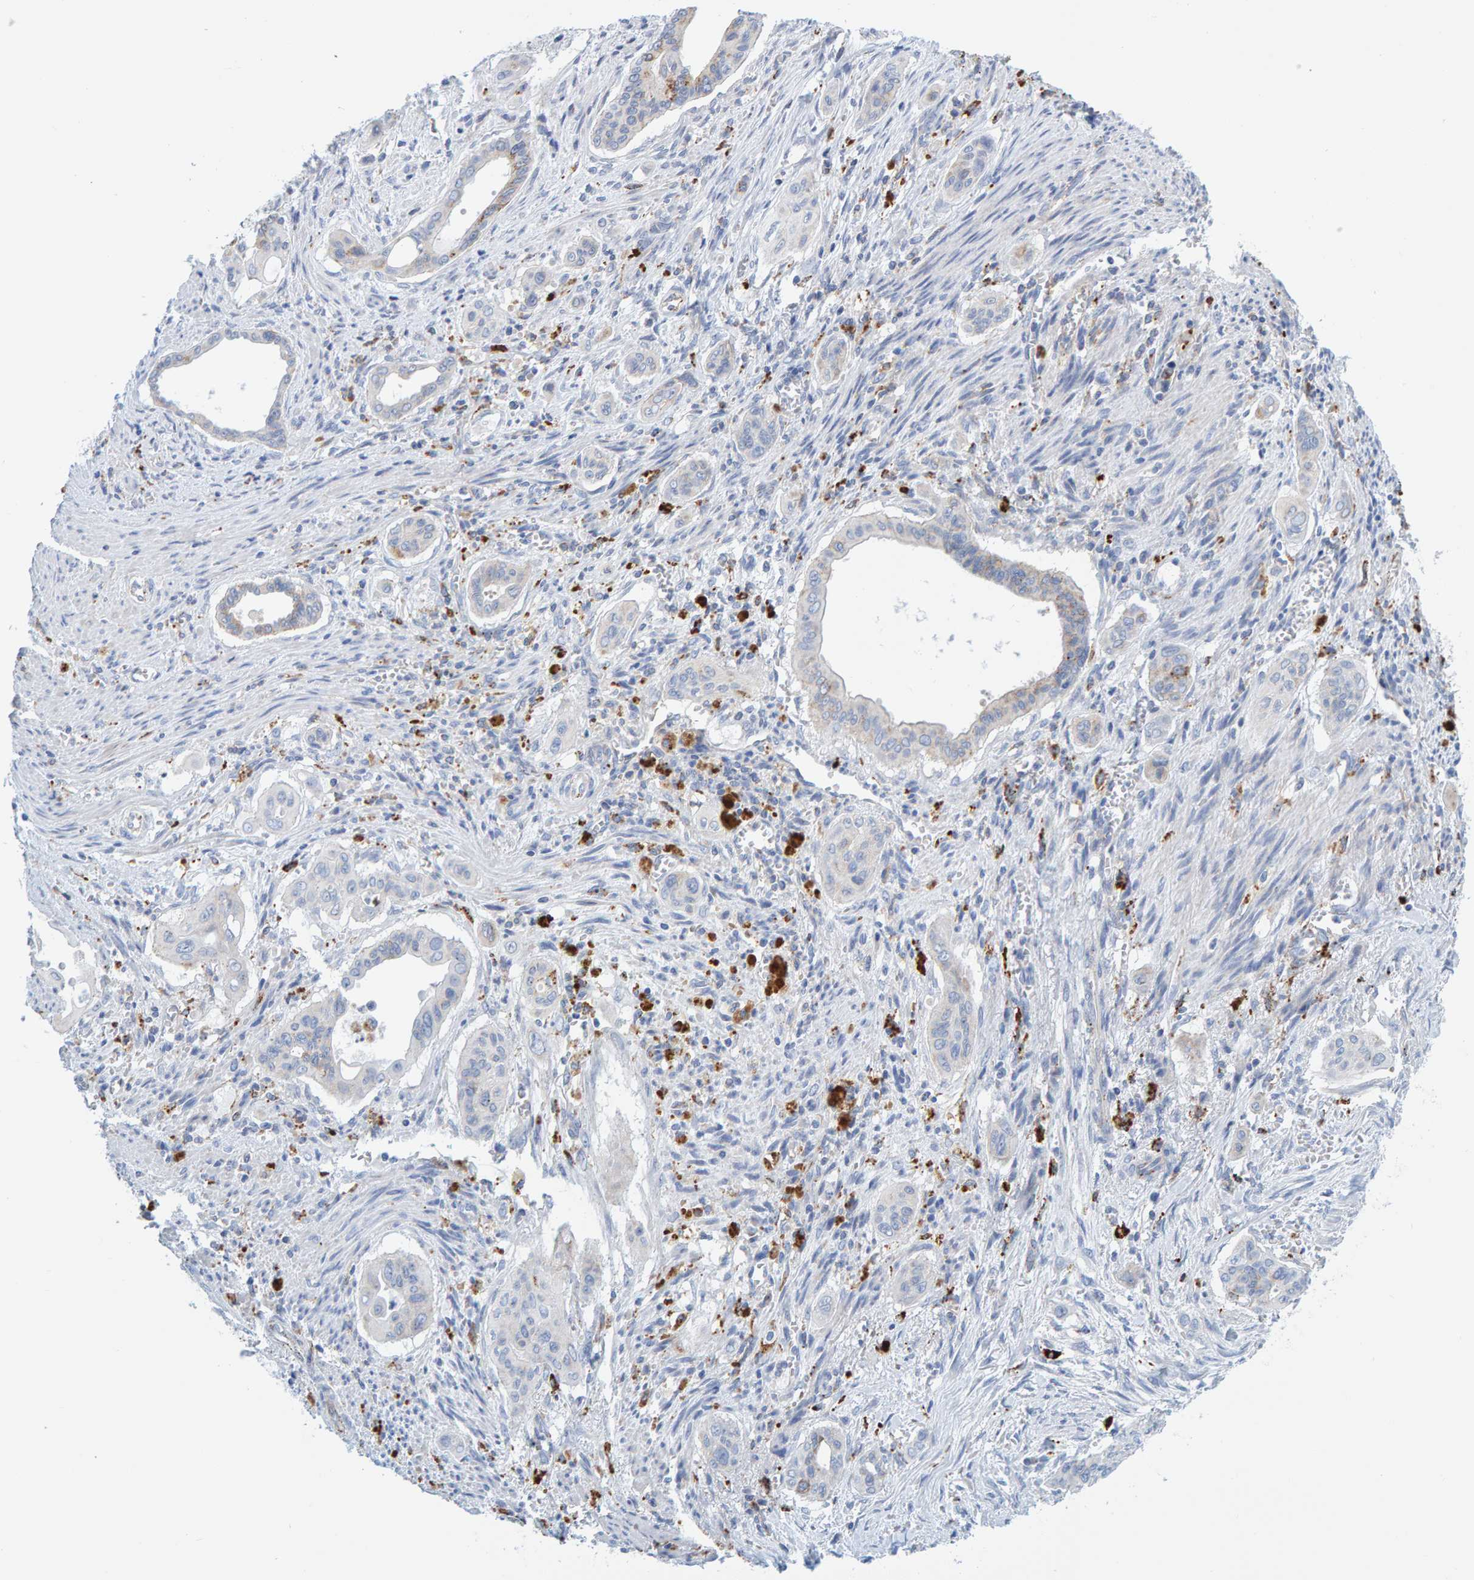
{"staining": {"intensity": "negative", "quantity": "none", "location": "none"}, "tissue": "pancreatic cancer", "cell_type": "Tumor cells", "image_type": "cancer", "snomed": [{"axis": "morphology", "description": "Adenocarcinoma, NOS"}, {"axis": "topography", "description": "Pancreas"}], "caption": "High power microscopy micrograph of an IHC image of pancreatic adenocarcinoma, revealing no significant staining in tumor cells.", "gene": "BIN3", "patient": {"sex": "male", "age": 77}}